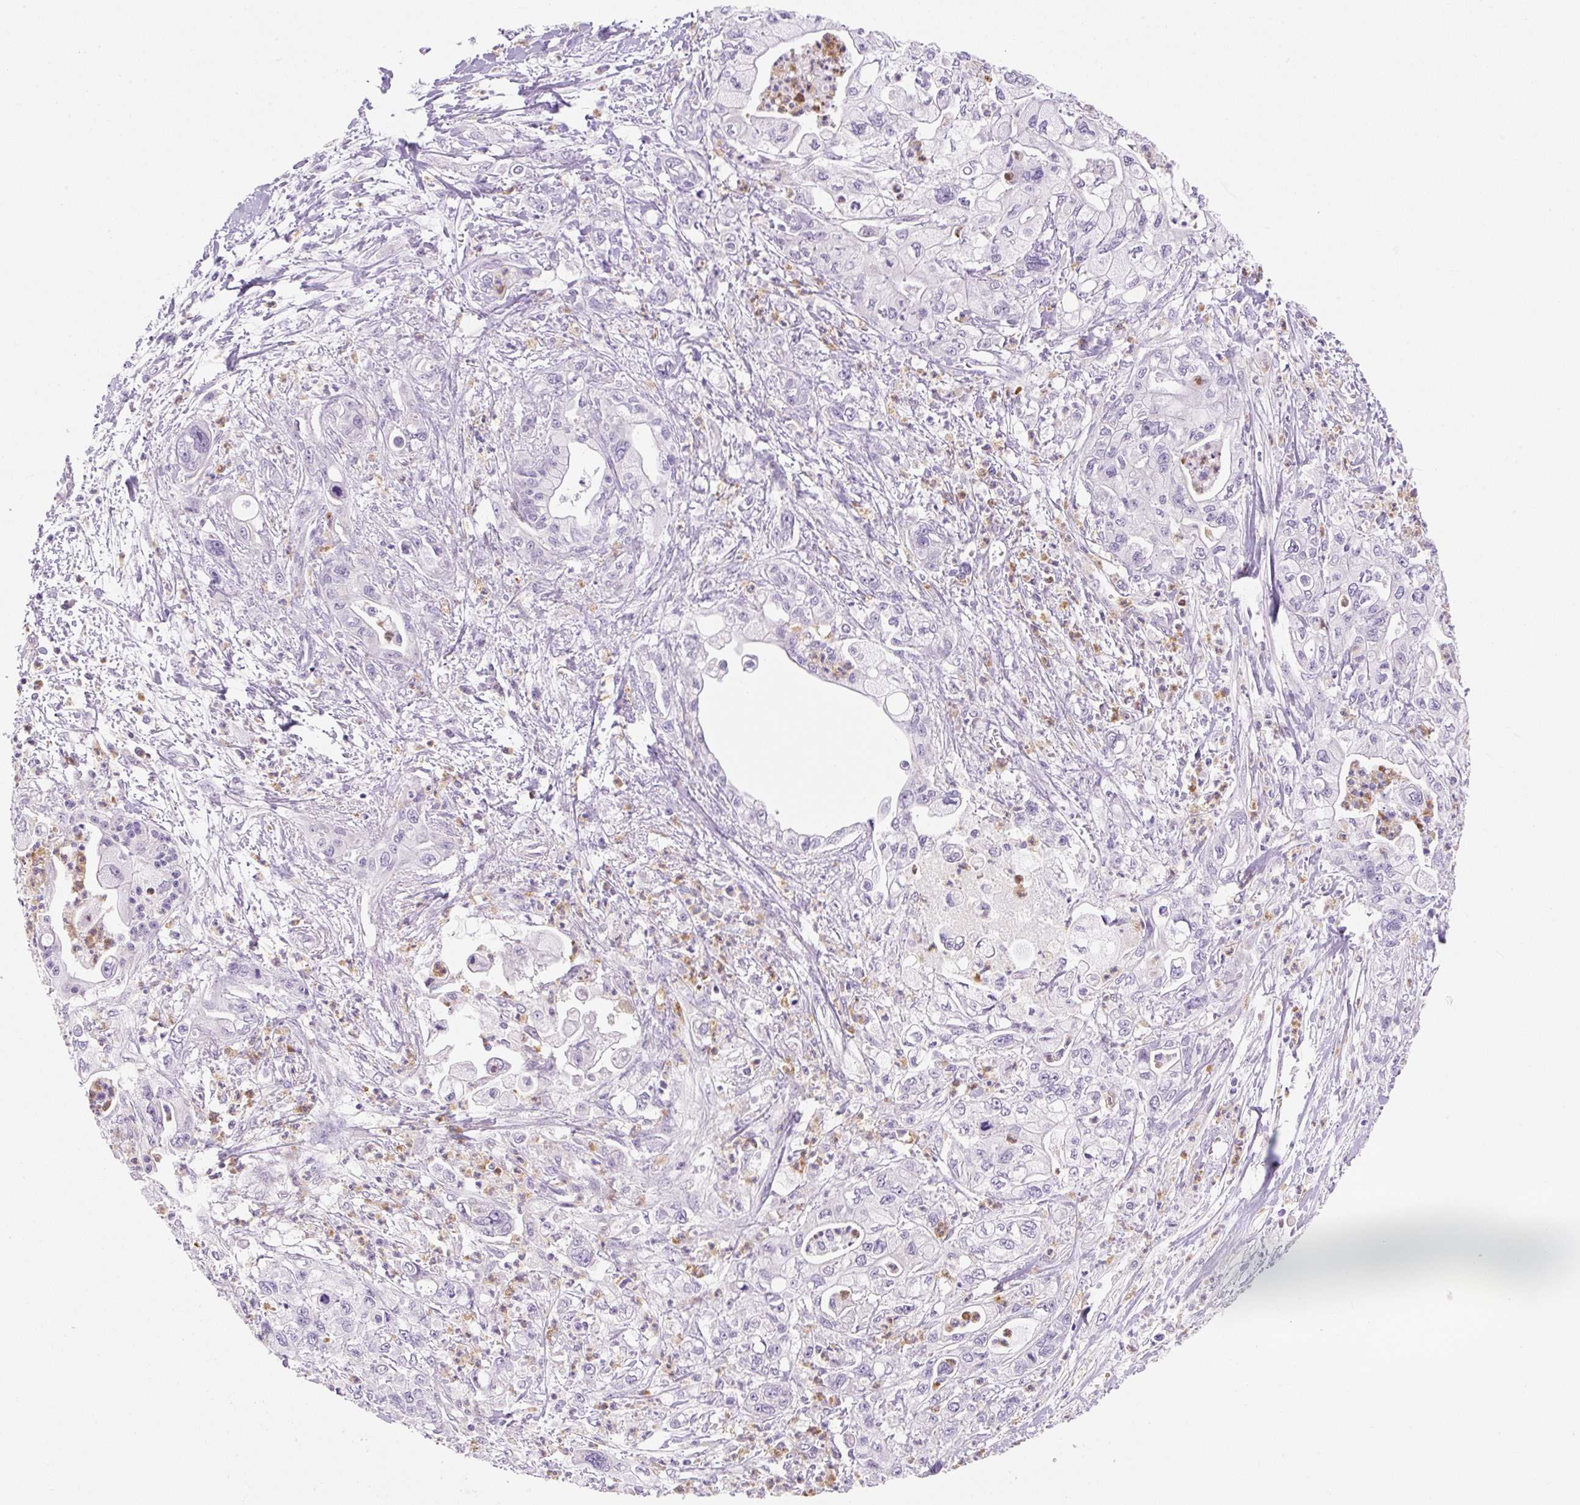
{"staining": {"intensity": "negative", "quantity": "none", "location": "none"}, "tissue": "pancreatic cancer", "cell_type": "Tumor cells", "image_type": "cancer", "snomed": [{"axis": "morphology", "description": "Adenocarcinoma, NOS"}, {"axis": "topography", "description": "Pancreas"}], "caption": "This is an immunohistochemistry photomicrograph of pancreatic cancer (adenocarcinoma). There is no positivity in tumor cells.", "gene": "OMA1", "patient": {"sex": "male", "age": 61}}